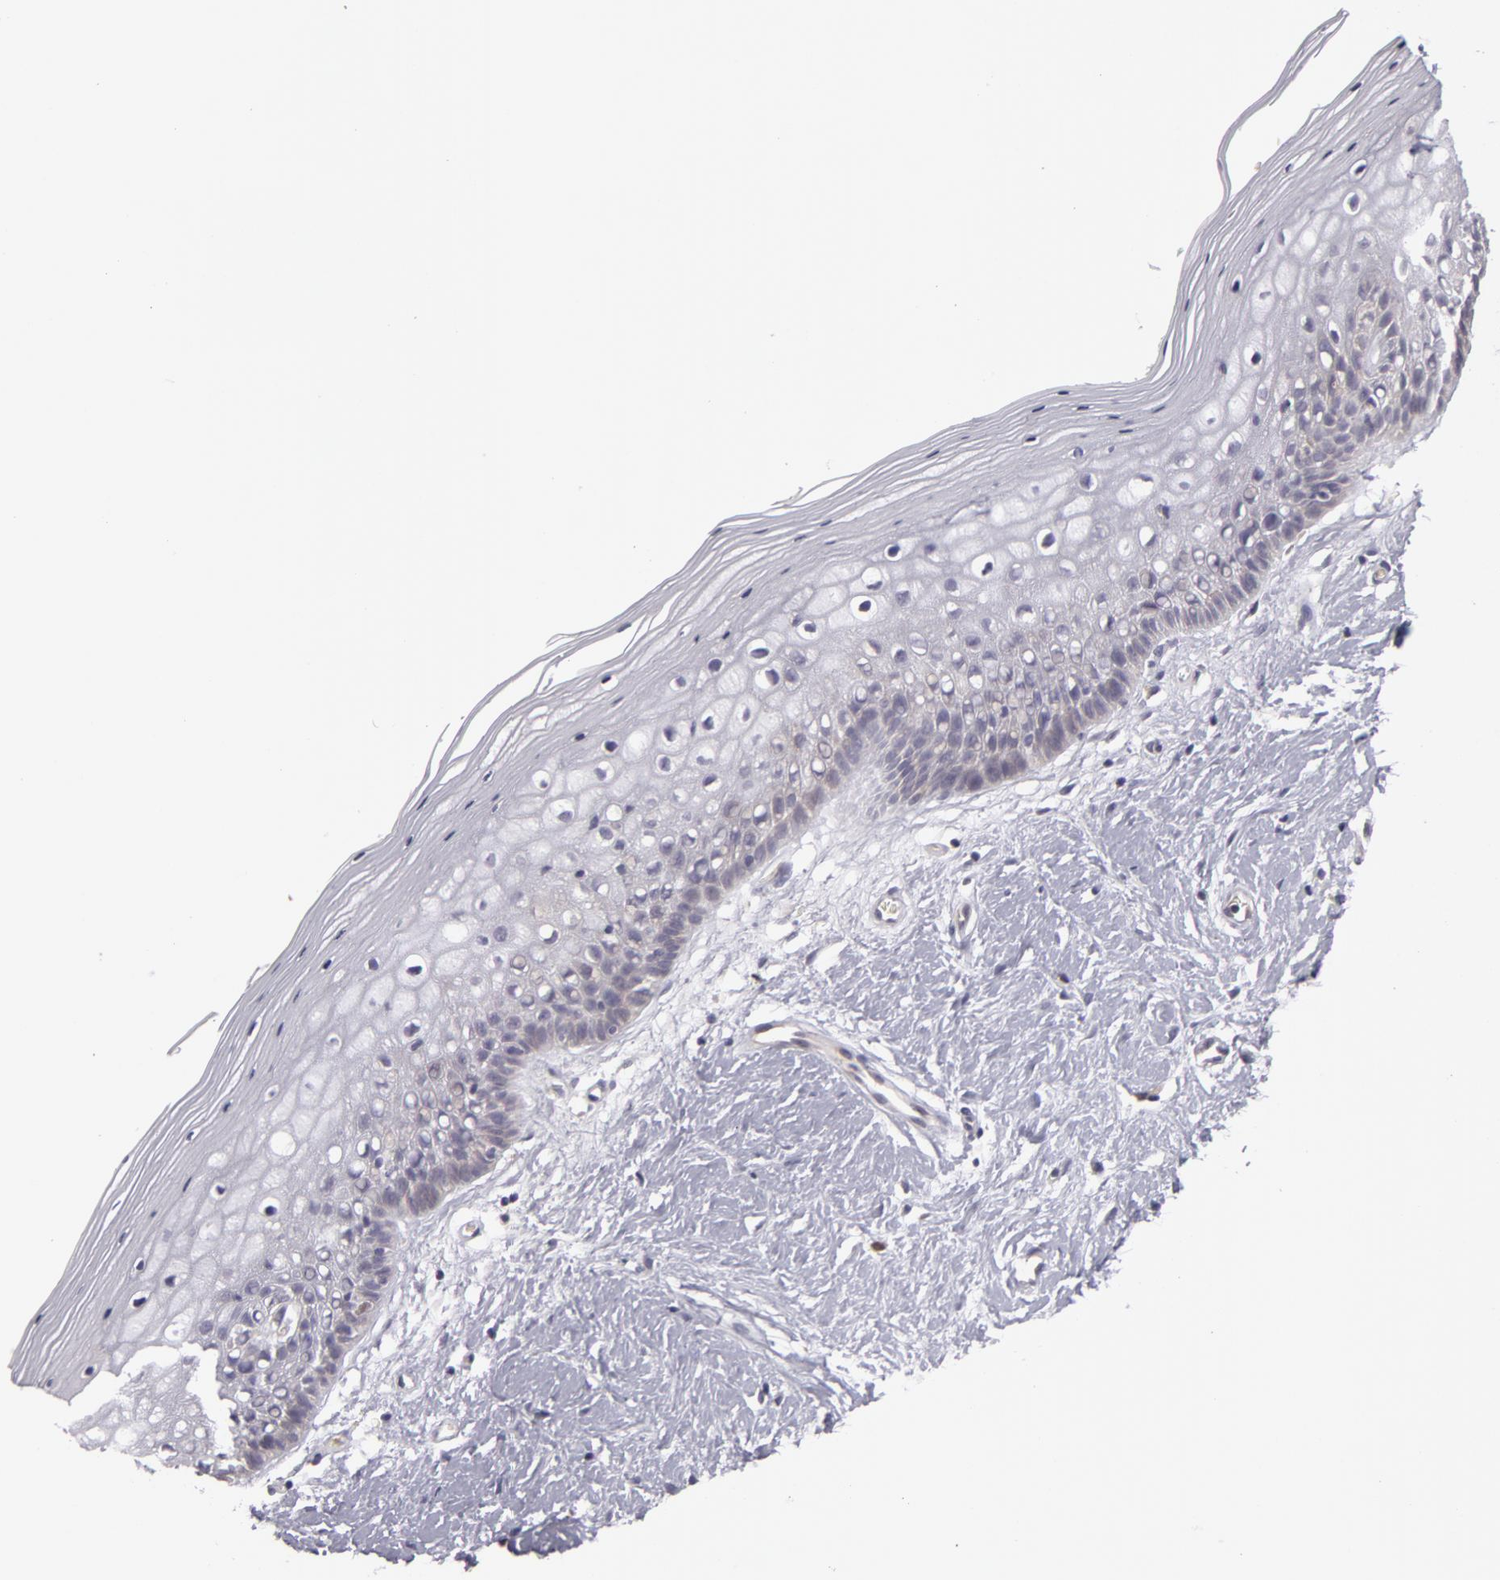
{"staining": {"intensity": "negative", "quantity": "none", "location": "none"}, "tissue": "vagina", "cell_type": "Squamous epithelial cells", "image_type": "normal", "snomed": [{"axis": "morphology", "description": "Normal tissue, NOS"}, {"axis": "topography", "description": "Vagina"}], "caption": "This is an immunohistochemistry image of benign vagina. There is no expression in squamous epithelial cells.", "gene": "ZNF229", "patient": {"sex": "female", "age": 46}}